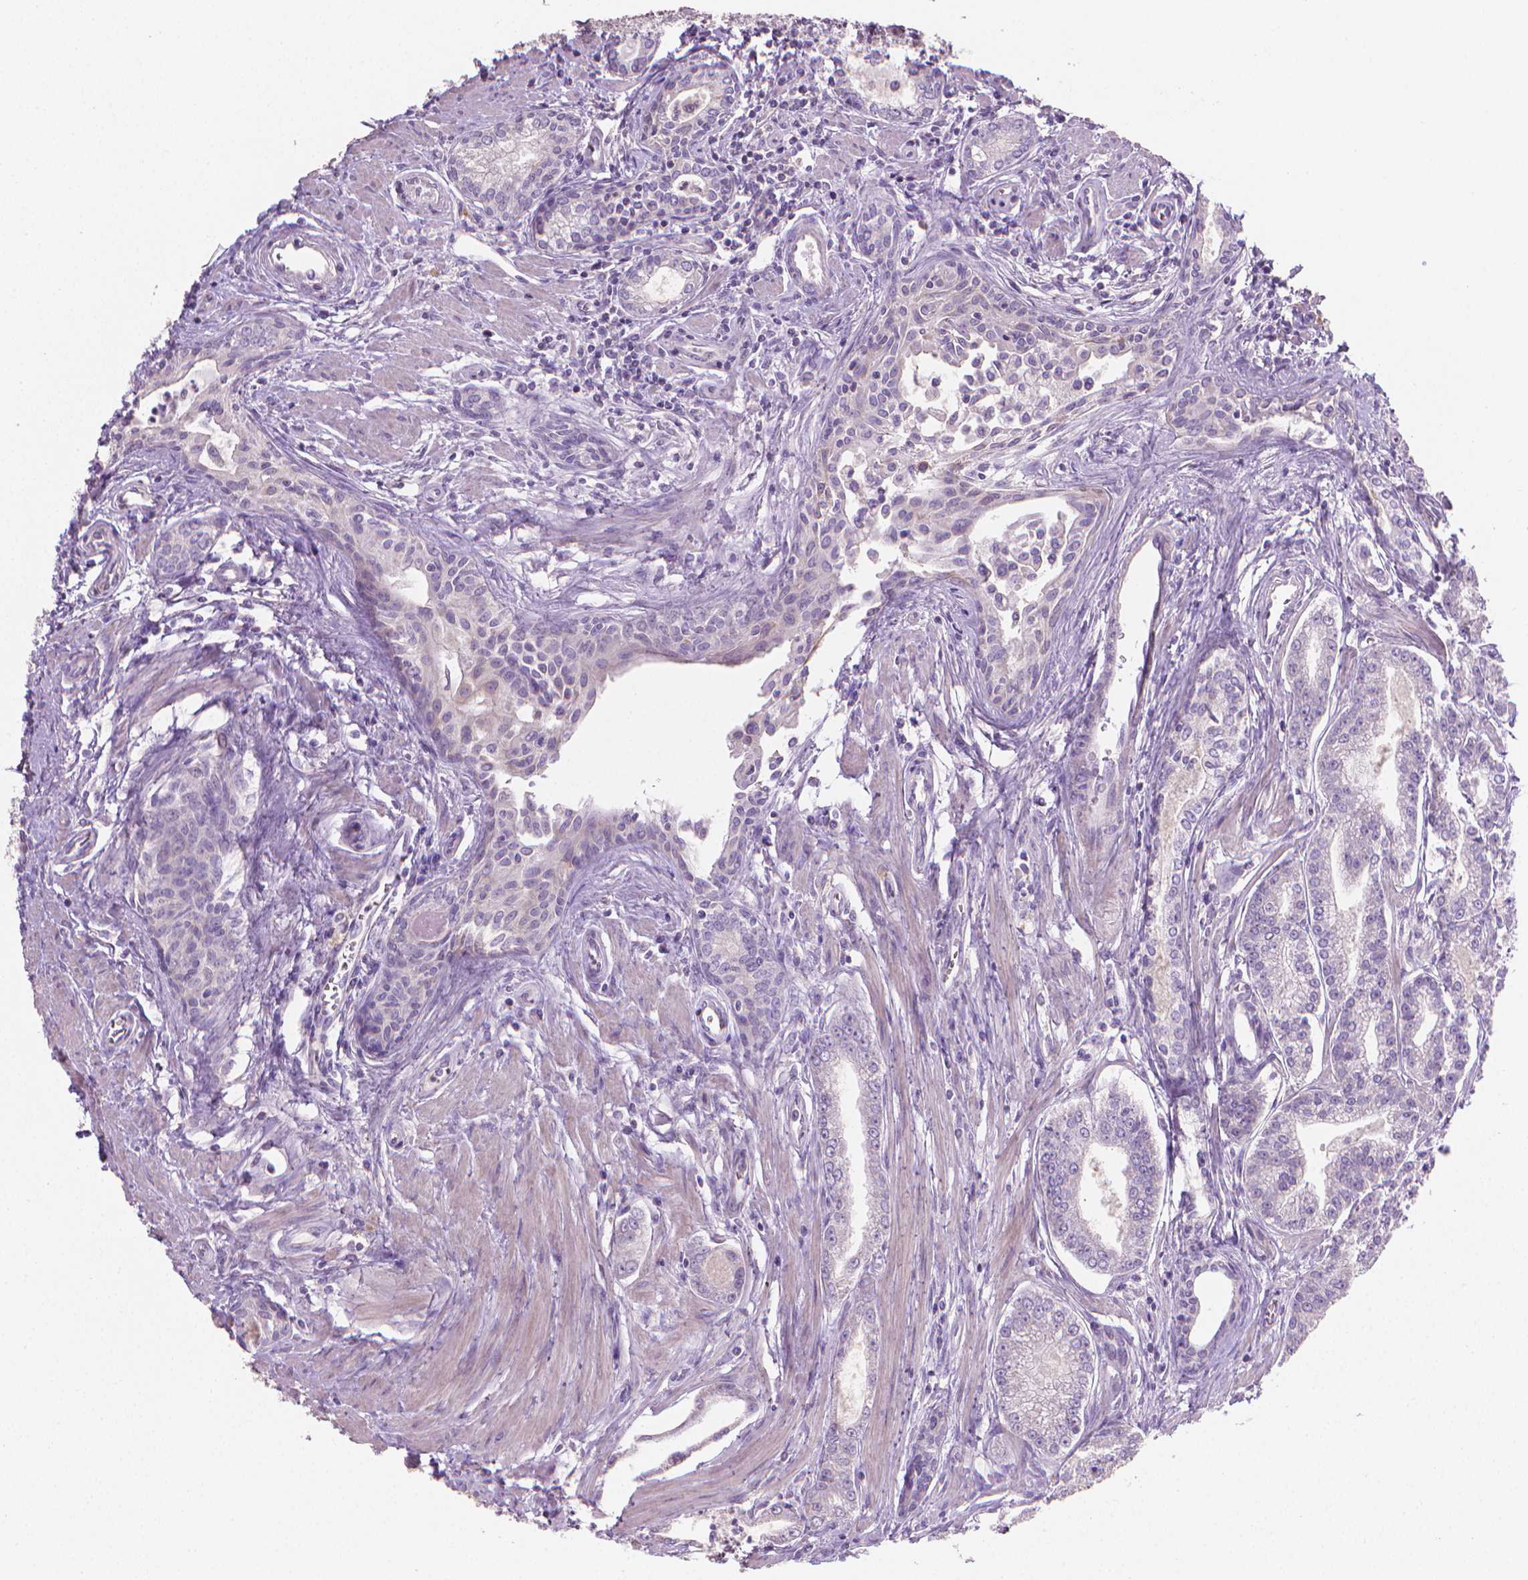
{"staining": {"intensity": "negative", "quantity": "none", "location": "none"}, "tissue": "prostate cancer", "cell_type": "Tumor cells", "image_type": "cancer", "snomed": [{"axis": "morphology", "description": "Adenocarcinoma, NOS"}, {"axis": "topography", "description": "Prostate"}], "caption": "High power microscopy photomicrograph of an immunohistochemistry (IHC) photomicrograph of adenocarcinoma (prostate), revealing no significant expression in tumor cells. Nuclei are stained in blue.", "gene": "CATIP", "patient": {"sex": "male", "age": 71}}